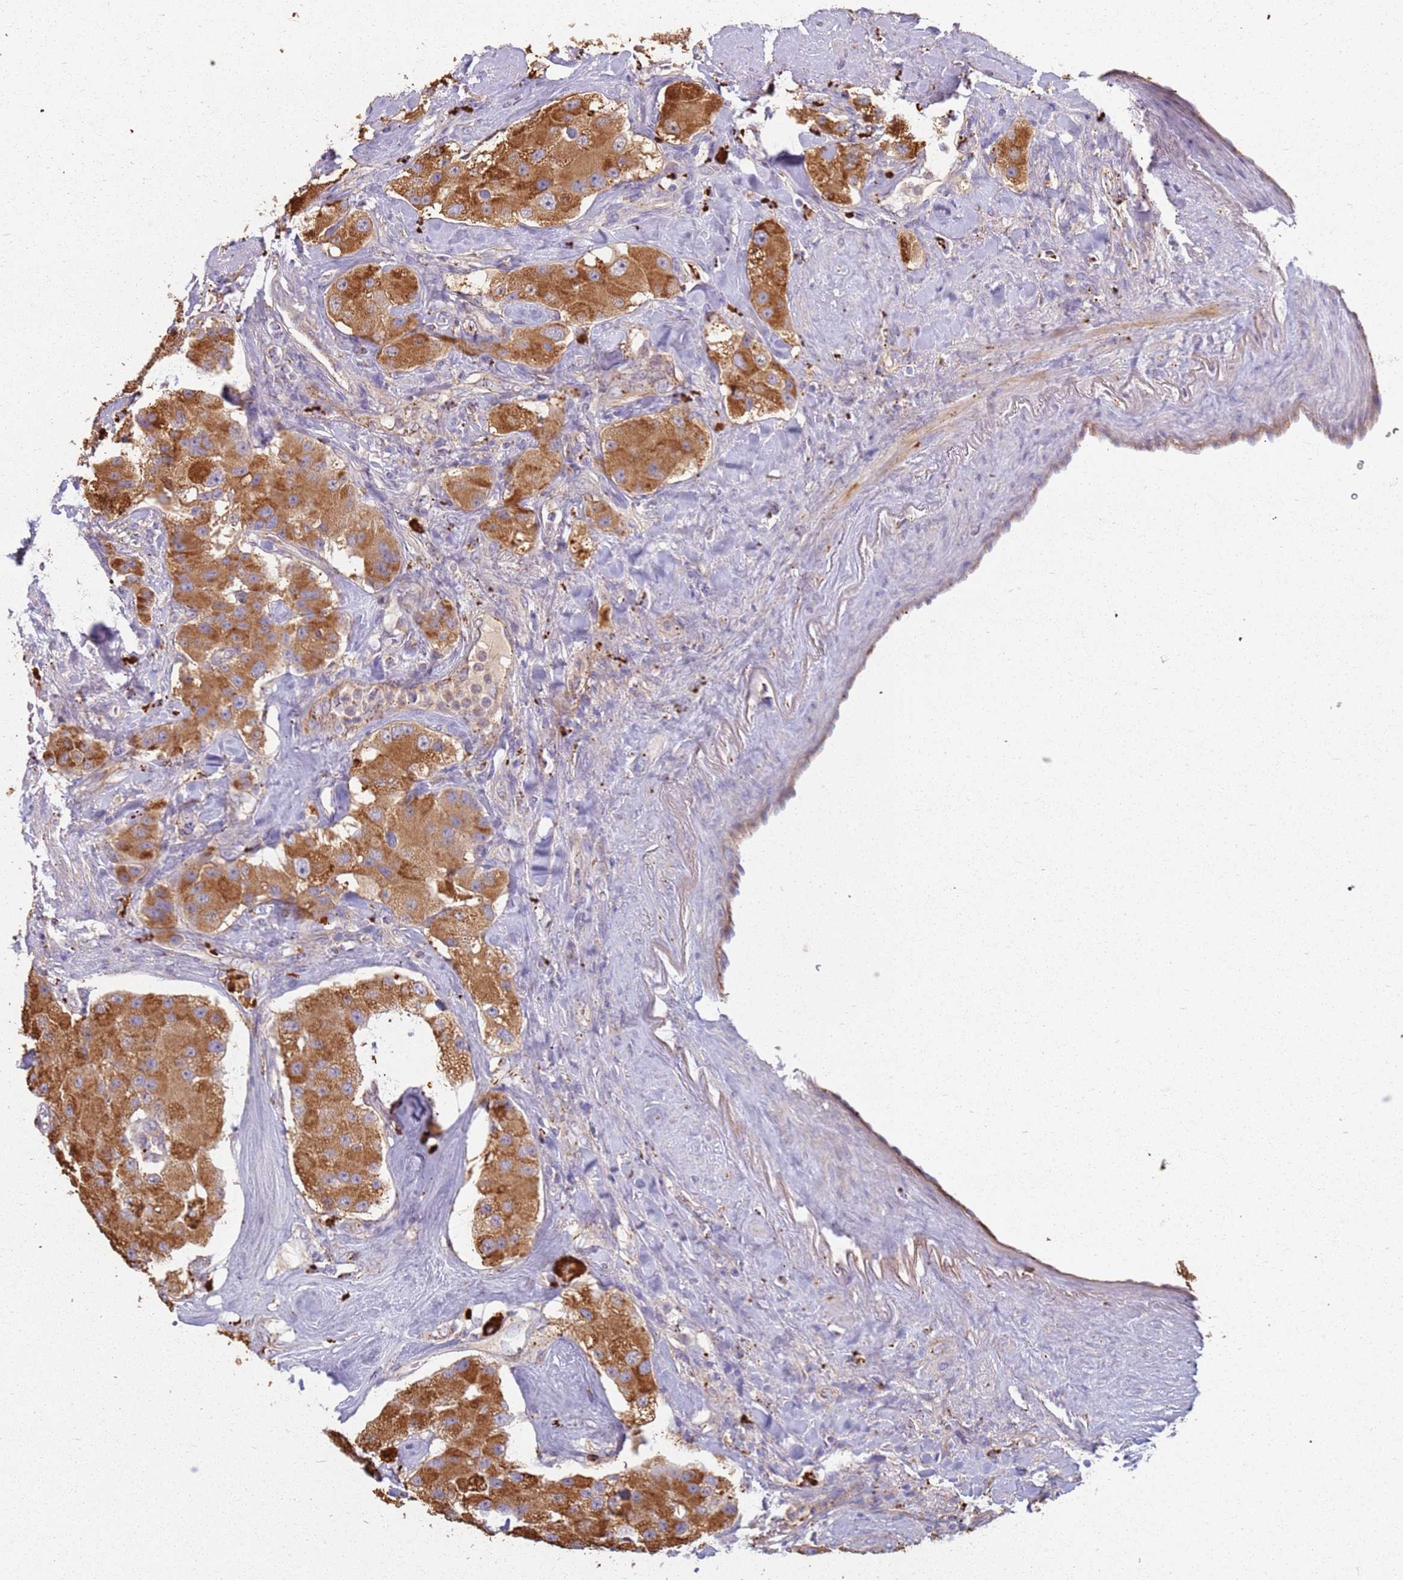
{"staining": {"intensity": "moderate", "quantity": ">75%", "location": "cytoplasmic/membranous"}, "tissue": "carcinoid", "cell_type": "Tumor cells", "image_type": "cancer", "snomed": [{"axis": "morphology", "description": "Carcinoid, malignant, NOS"}, {"axis": "topography", "description": "Pancreas"}], "caption": "Immunohistochemical staining of human carcinoid shows medium levels of moderate cytoplasmic/membranous protein positivity in about >75% of tumor cells.", "gene": "TMEM229B", "patient": {"sex": "male", "age": 41}}